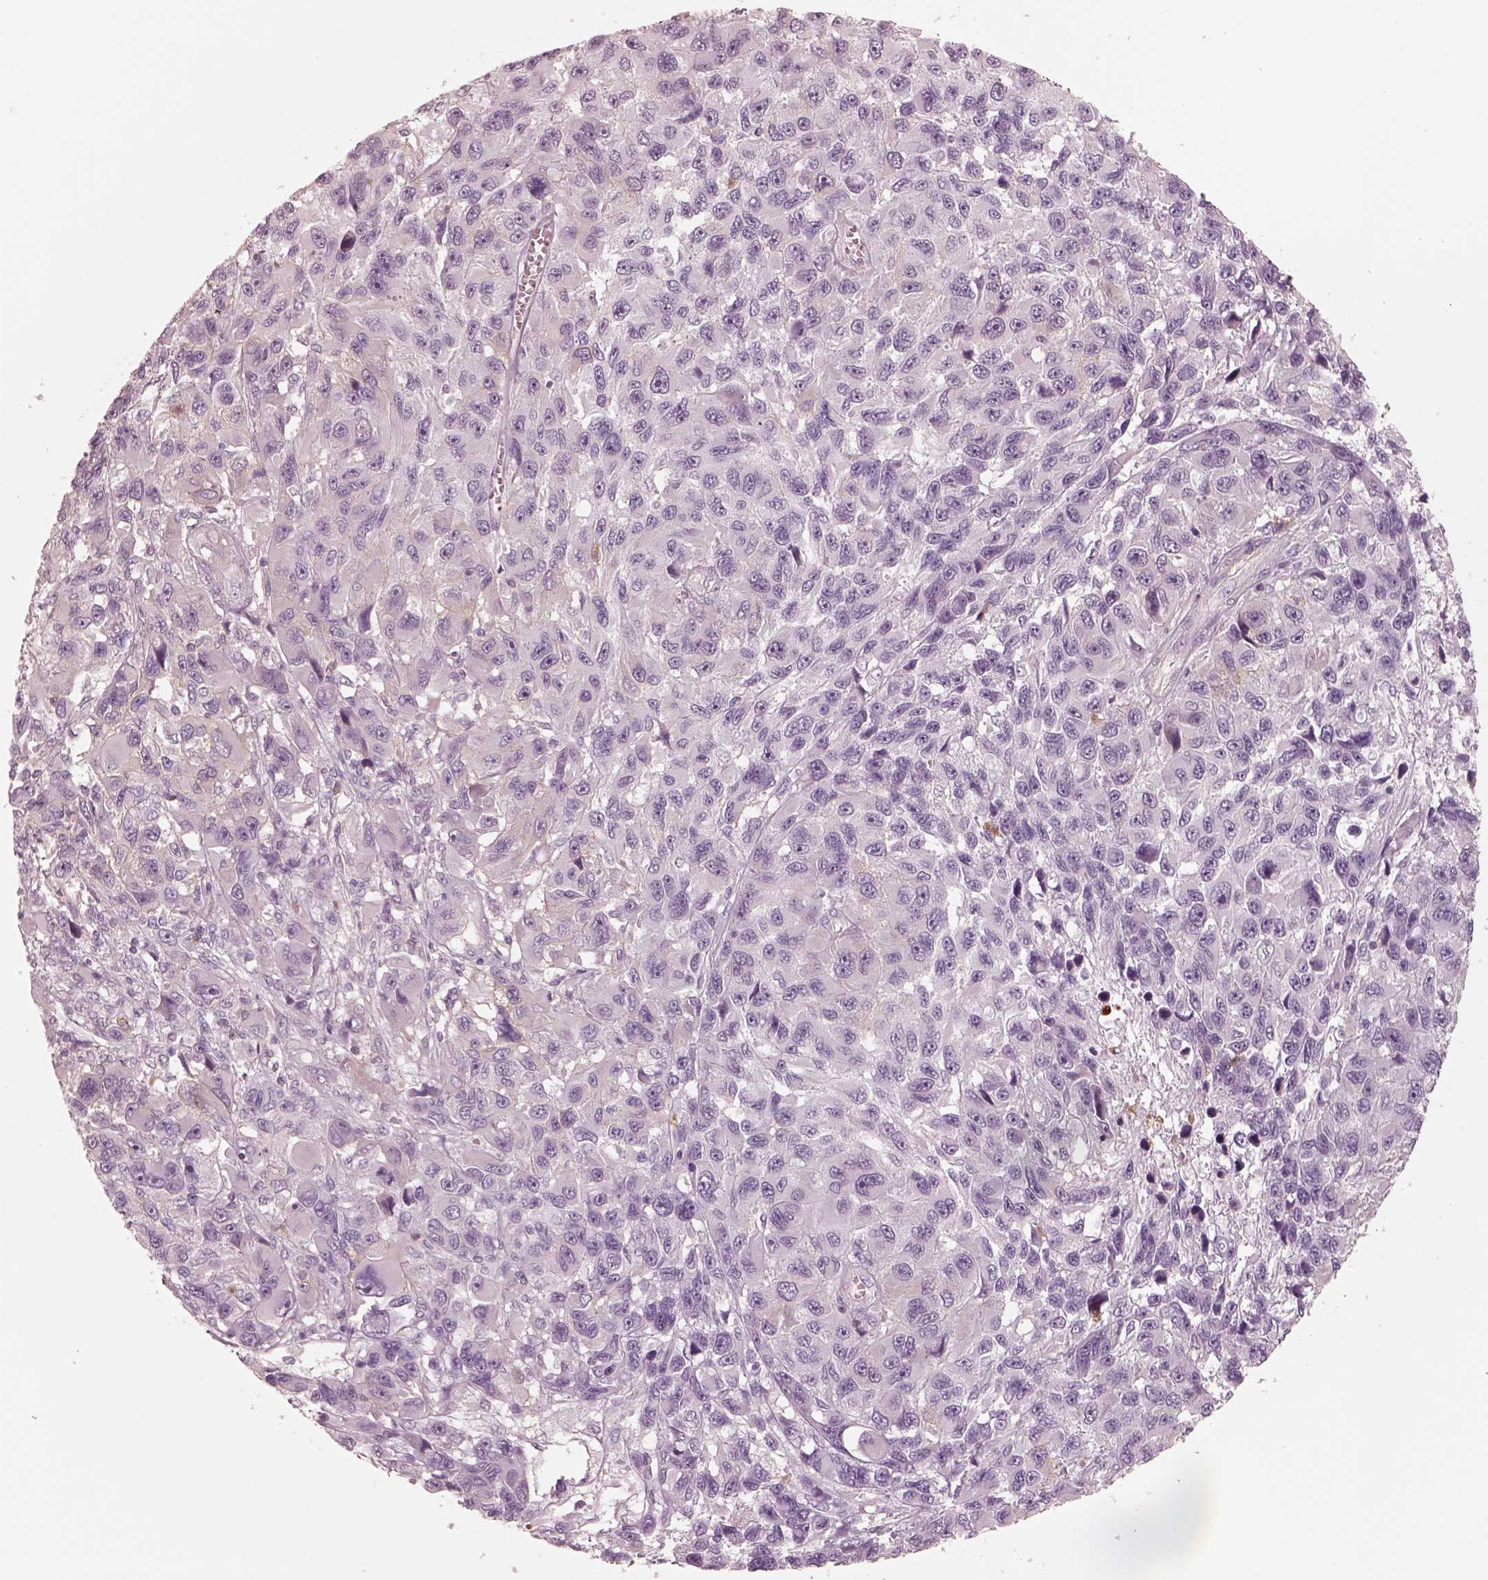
{"staining": {"intensity": "weak", "quantity": "<25%", "location": "cytoplasmic/membranous"}, "tissue": "melanoma", "cell_type": "Tumor cells", "image_type": "cancer", "snomed": [{"axis": "morphology", "description": "Malignant melanoma, NOS"}, {"axis": "topography", "description": "Skin"}], "caption": "Immunohistochemical staining of malignant melanoma exhibits no significant positivity in tumor cells.", "gene": "GPRIN1", "patient": {"sex": "male", "age": 53}}